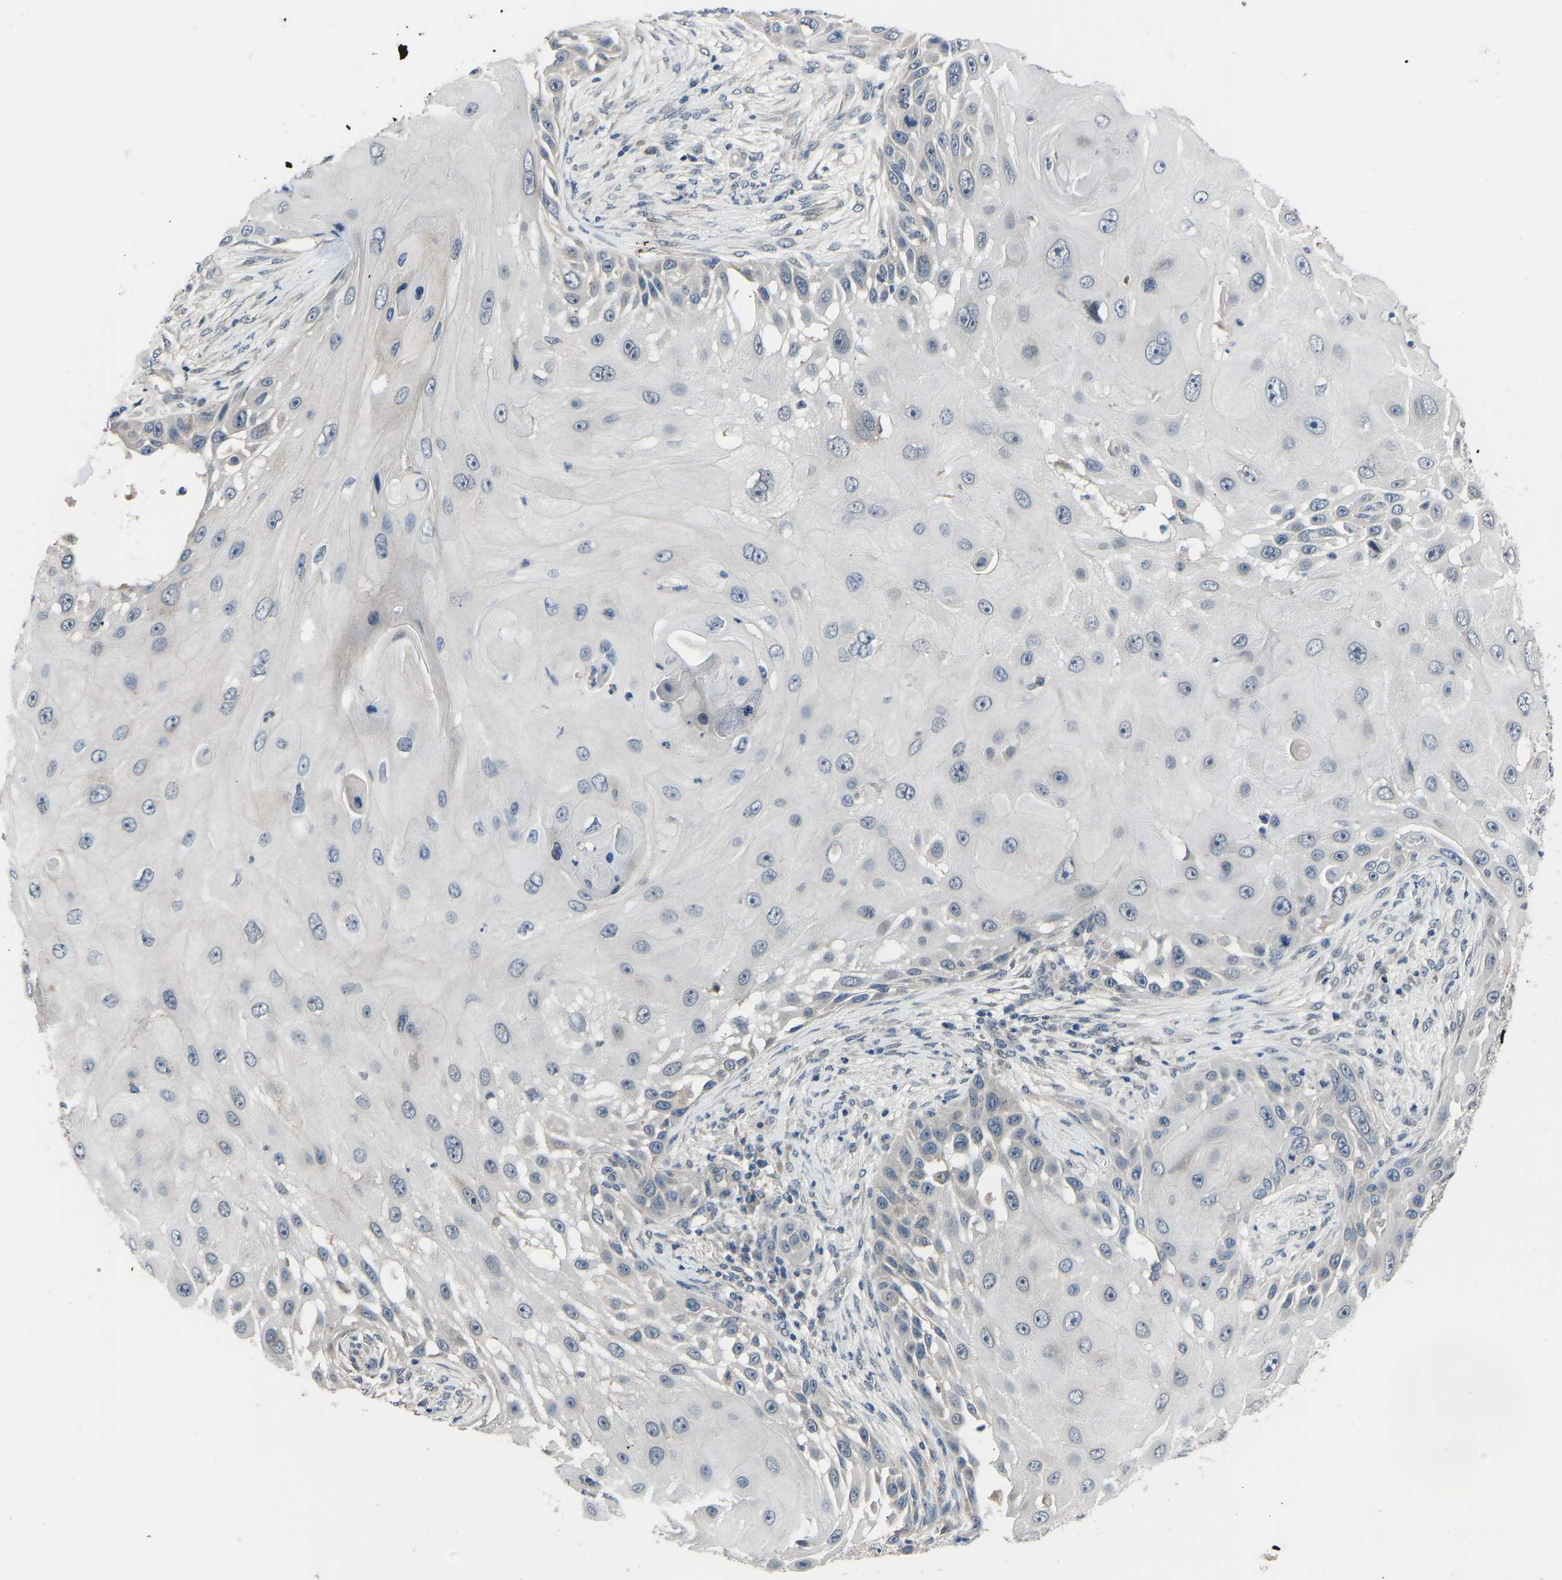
{"staining": {"intensity": "negative", "quantity": "none", "location": "none"}, "tissue": "skin cancer", "cell_type": "Tumor cells", "image_type": "cancer", "snomed": [{"axis": "morphology", "description": "Squamous cell carcinoma, NOS"}, {"axis": "topography", "description": "Skin"}], "caption": "Tumor cells are negative for protein expression in human skin cancer.", "gene": "CDK2AP1", "patient": {"sex": "female", "age": 44}}